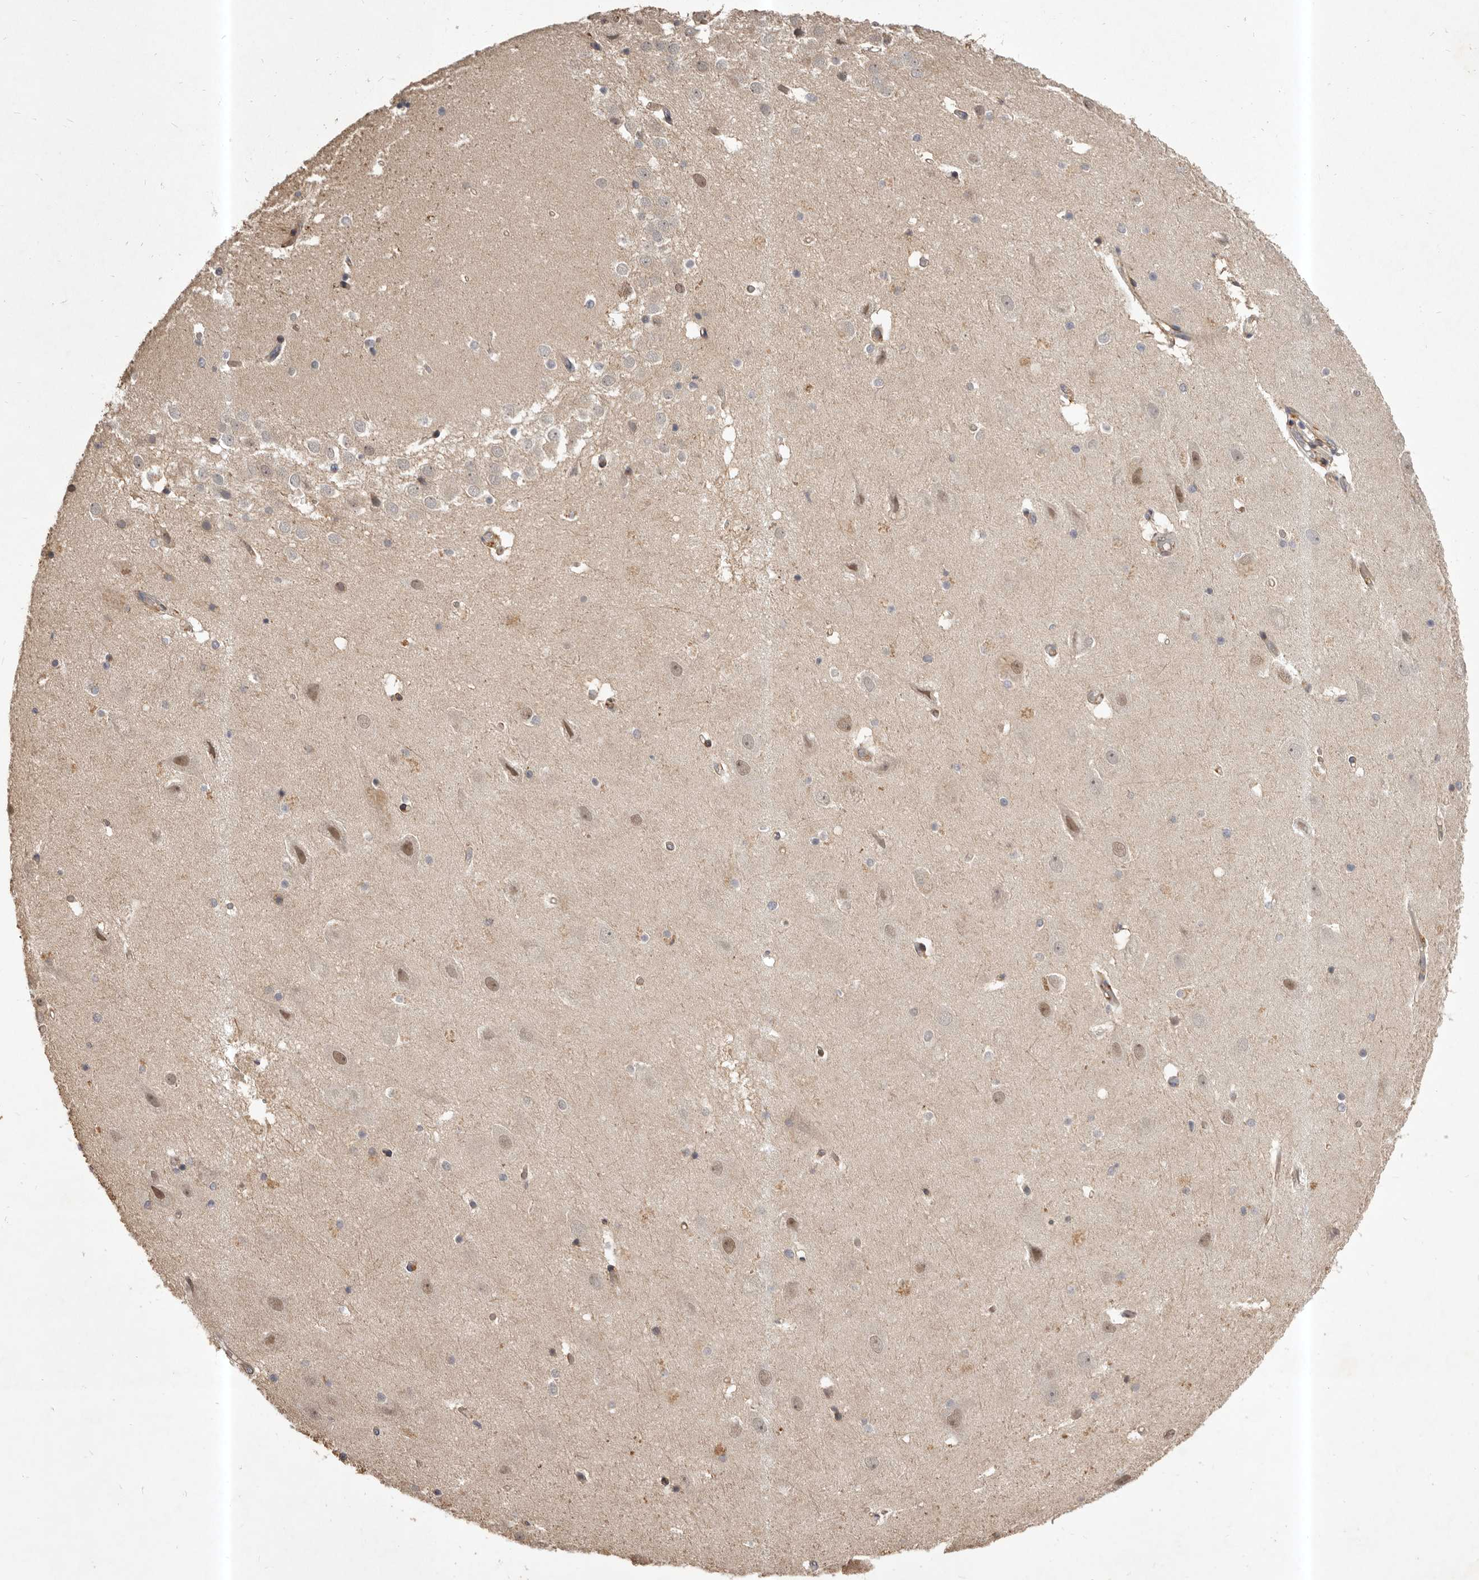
{"staining": {"intensity": "negative", "quantity": "none", "location": "none"}, "tissue": "hippocampus", "cell_type": "Glial cells", "image_type": "normal", "snomed": [{"axis": "morphology", "description": "Normal tissue, NOS"}, {"axis": "topography", "description": "Hippocampus"}], "caption": "An immunohistochemistry (IHC) histopathology image of normal hippocampus is shown. There is no staining in glial cells of hippocampus. The staining was performed using DAB (3,3'-diaminobenzidine) to visualize the protein expression in brown, while the nuclei were stained in blue with hematoxylin (Magnification: 20x).", "gene": "GLIPR2", "patient": {"sex": "female", "age": 52}}